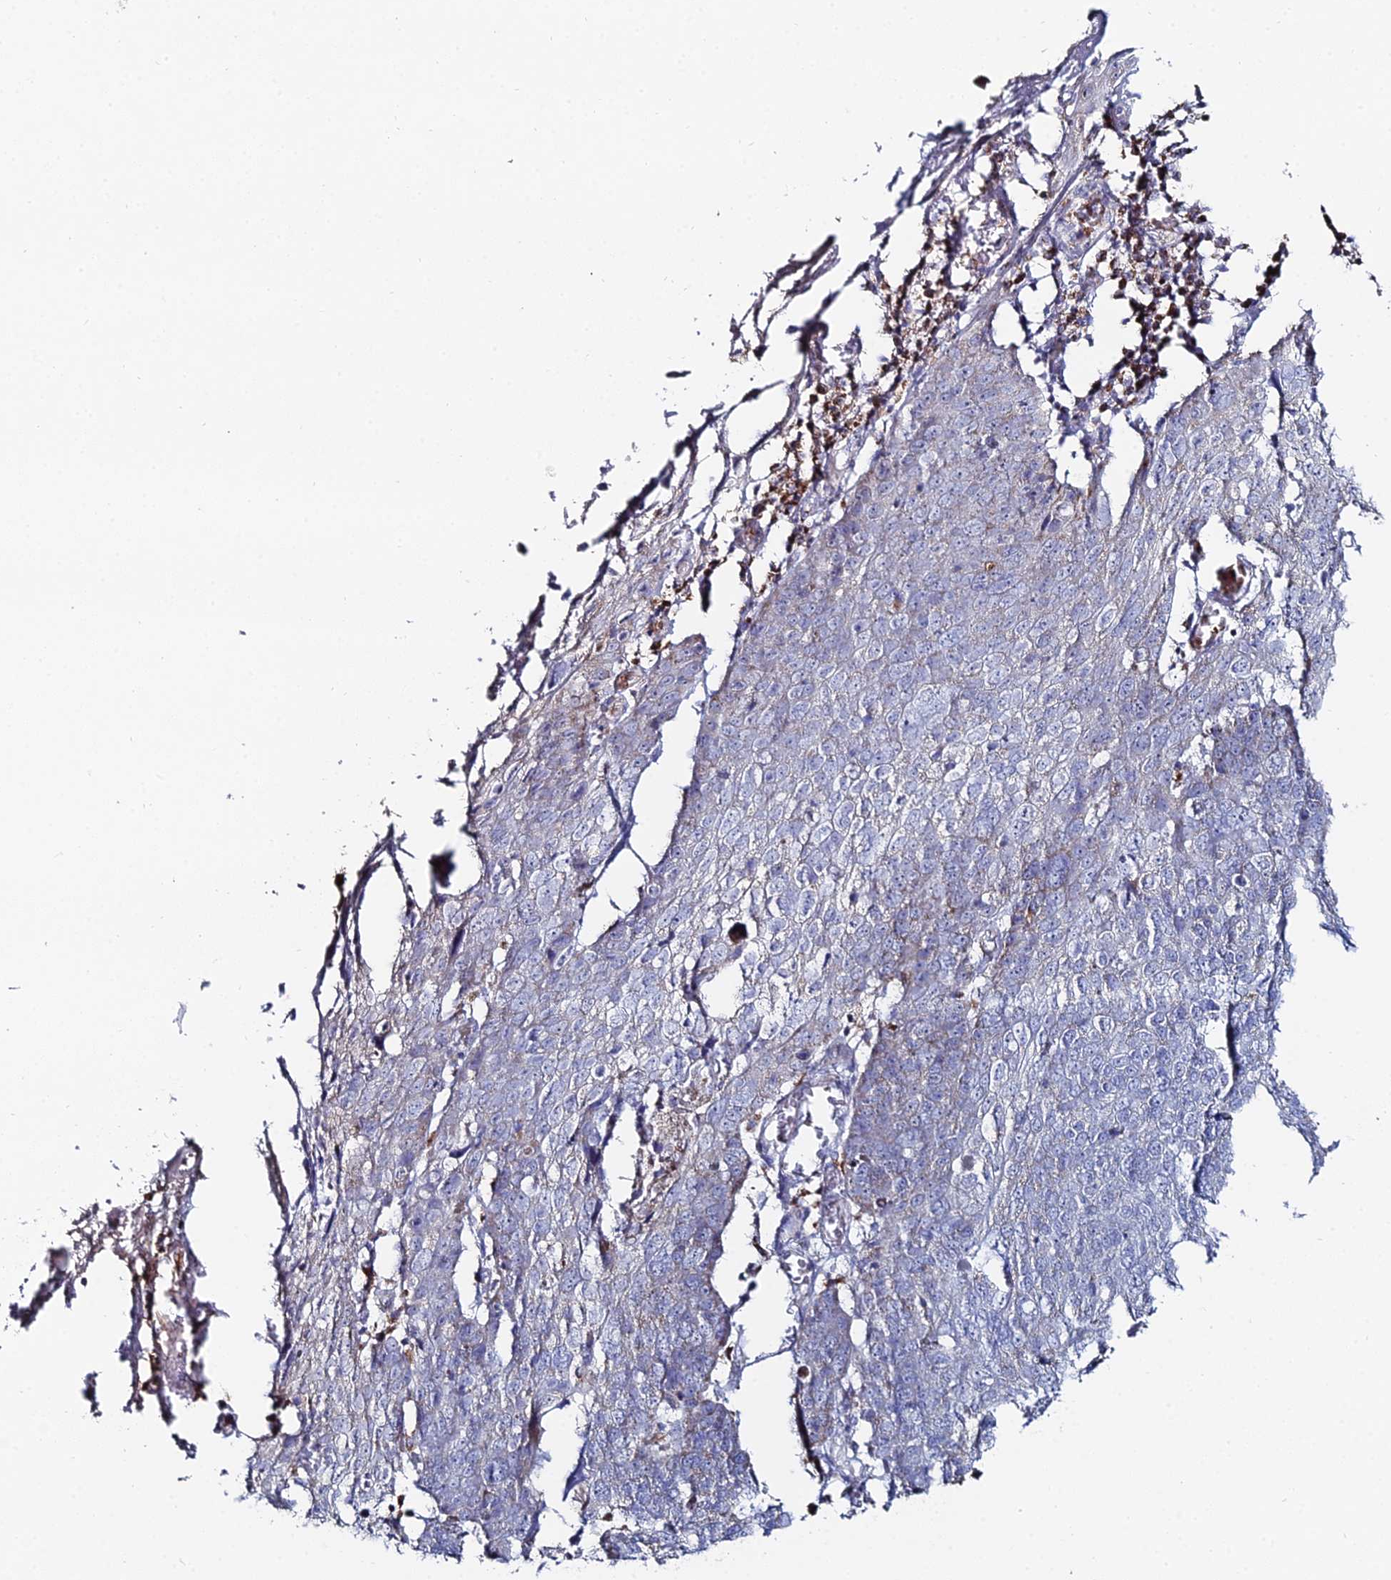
{"staining": {"intensity": "negative", "quantity": "none", "location": "none"}, "tissue": "skin cancer", "cell_type": "Tumor cells", "image_type": "cancer", "snomed": [{"axis": "morphology", "description": "Squamous cell carcinoma, NOS"}, {"axis": "topography", "description": "Skin"}], "caption": "Histopathology image shows no significant protein positivity in tumor cells of skin cancer (squamous cell carcinoma). (Brightfield microscopy of DAB immunohistochemistry at high magnification).", "gene": "MPC1", "patient": {"sex": "male", "age": 71}}